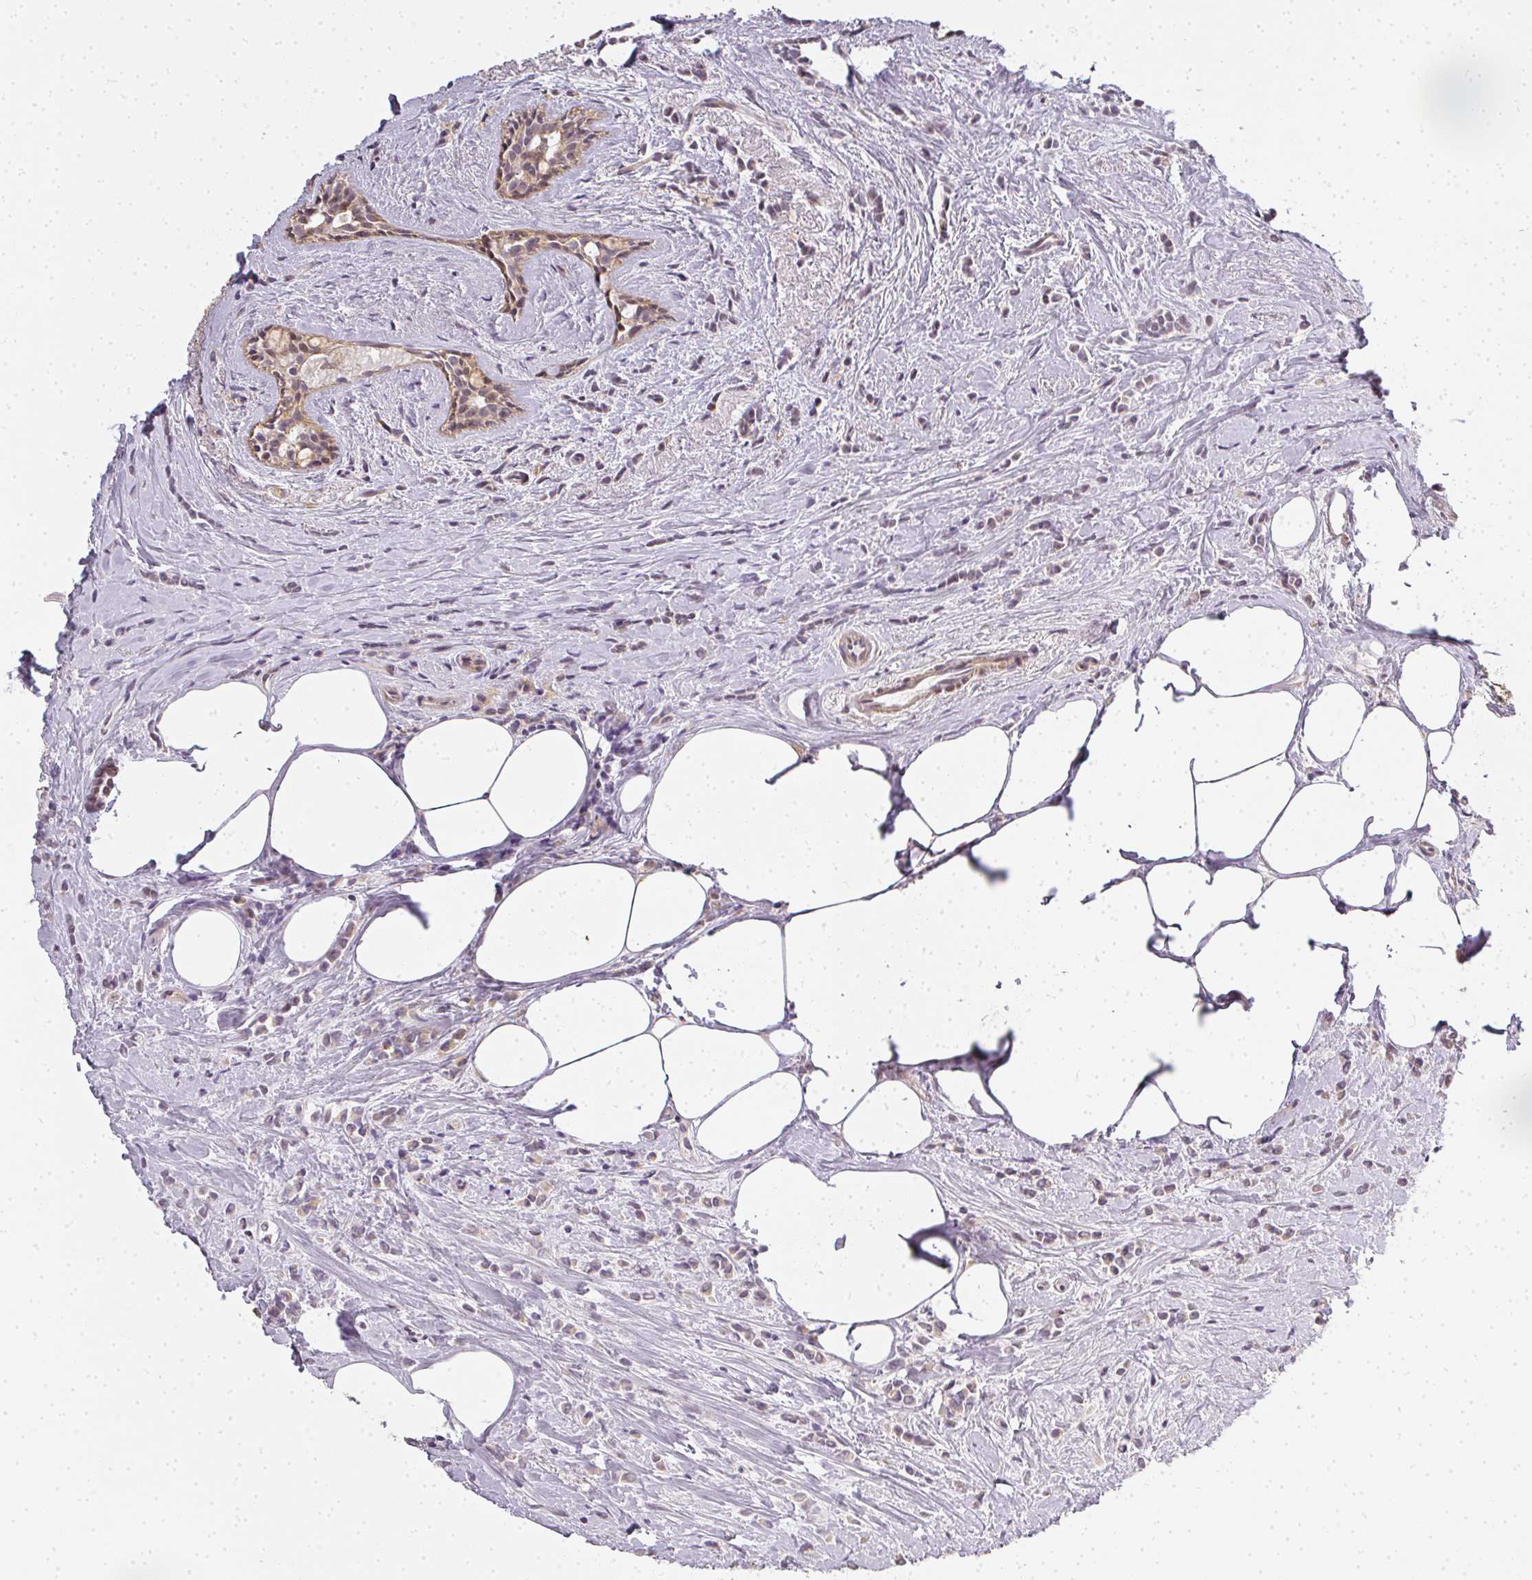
{"staining": {"intensity": "weak", "quantity": "<25%", "location": "cytoplasmic/membranous"}, "tissue": "breast cancer", "cell_type": "Tumor cells", "image_type": "cancer", "snomed": [{"axis": "morphology", "description": "Lobular carcinoma"}, {"axis": "topography", "description": "Breast"}], "caption": "Immunohistochemical staining of human breast lobular carcinoma exhibits no significant expression in tumor cells. (DAB (3,3'-diaminobenzidine) immunohistochemistry visualized using brightfield microscopy, high magnification).", "gene": "MED19", "patient": {"sex": "female", "age": 84}}